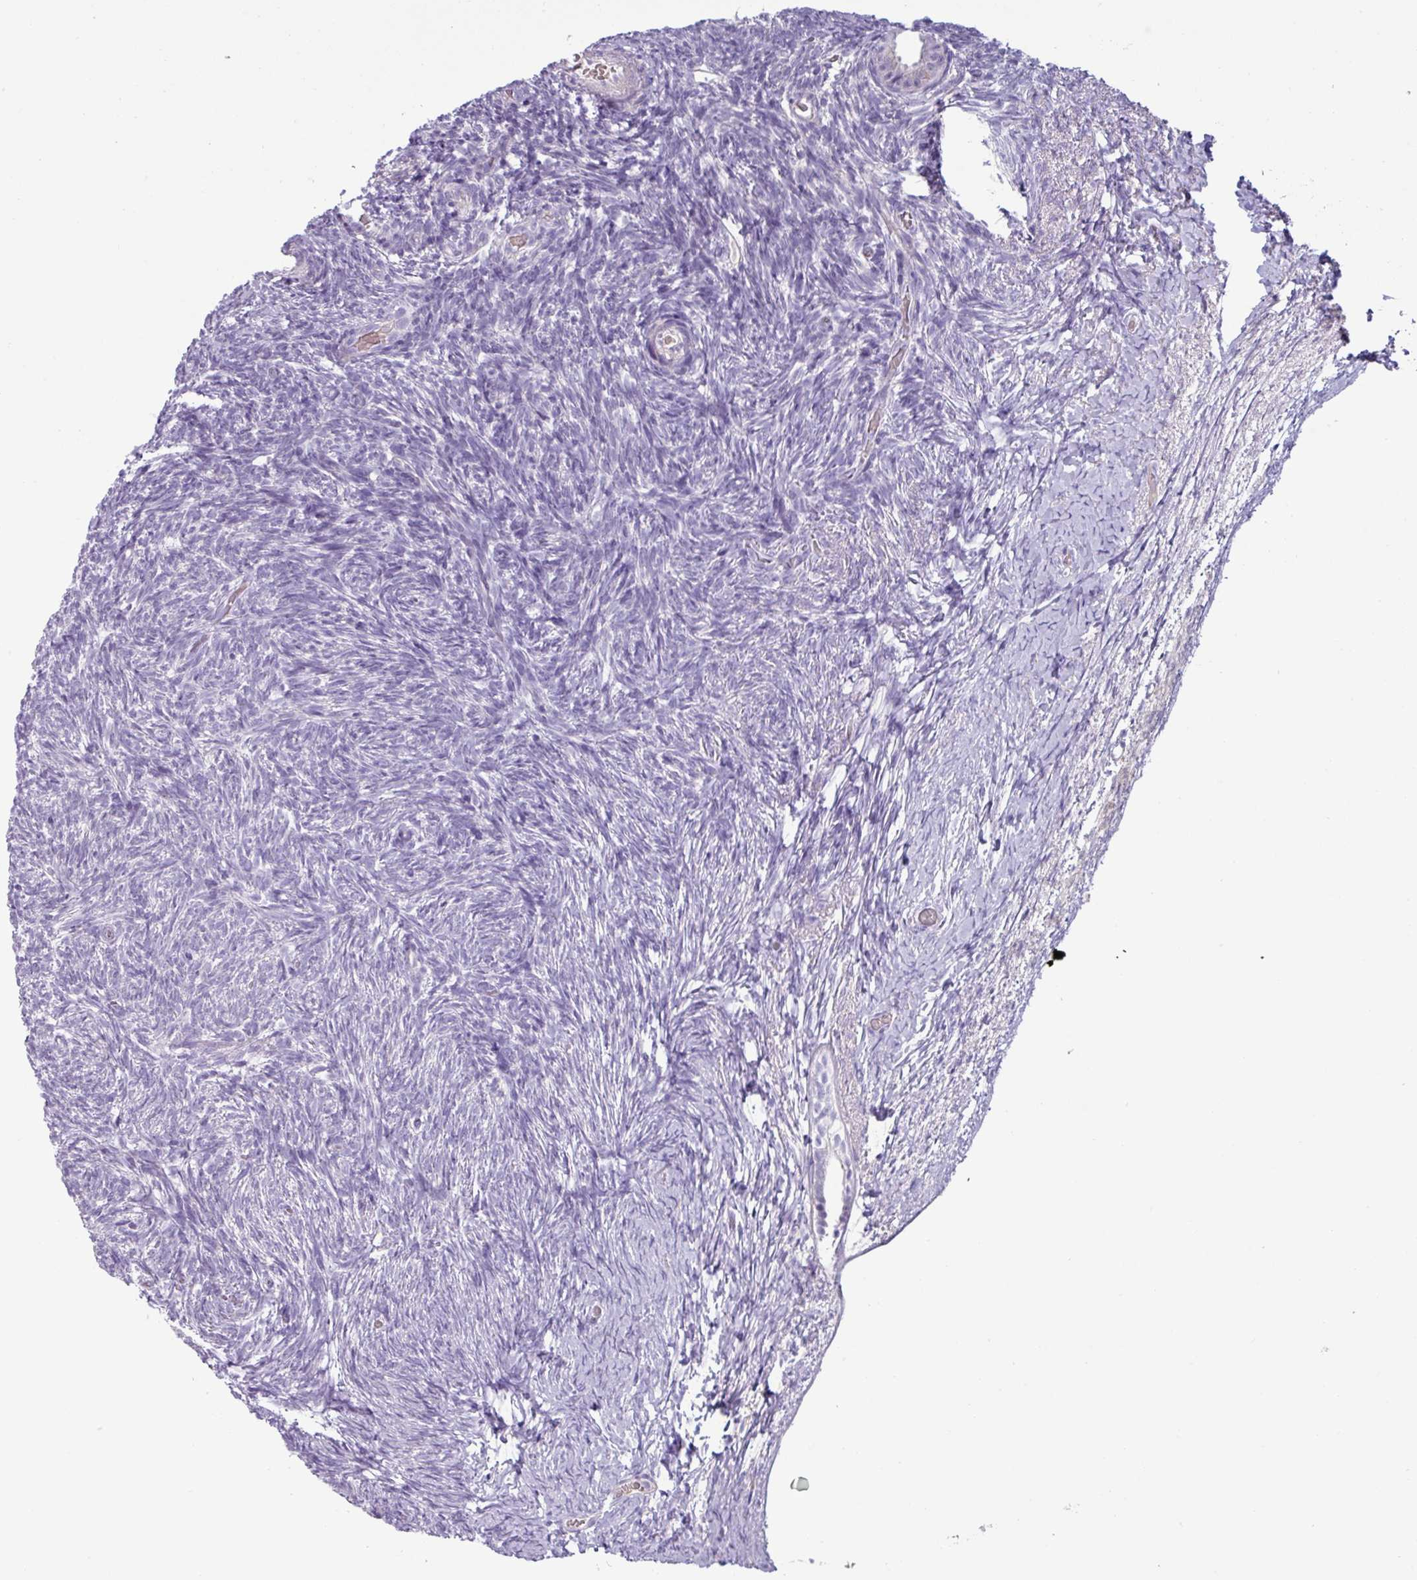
{"staining": {"intensity": "negative", "quantity": "none", "location": "none"}, "tissue": "ovary", "cell_type": "Ovarian stroma cells", "image_type": "normal", "snomed": [{"axis": "morphology", "description": "Normal tissue, NOS"}, {"axis": "topography", "description": "Ovary"}], "caption": "This histopathology image is of unremarkable ovary stained with IHC to label a protein in brown with the nuclei are counter-stained blue. There is no staining in ovarian stroma cells. (DAB immunohistochemistry visualized using brightfield microscopy, high magnification).", "gene": "RGS16", "patient": {"sex": "female", "age": 39}}